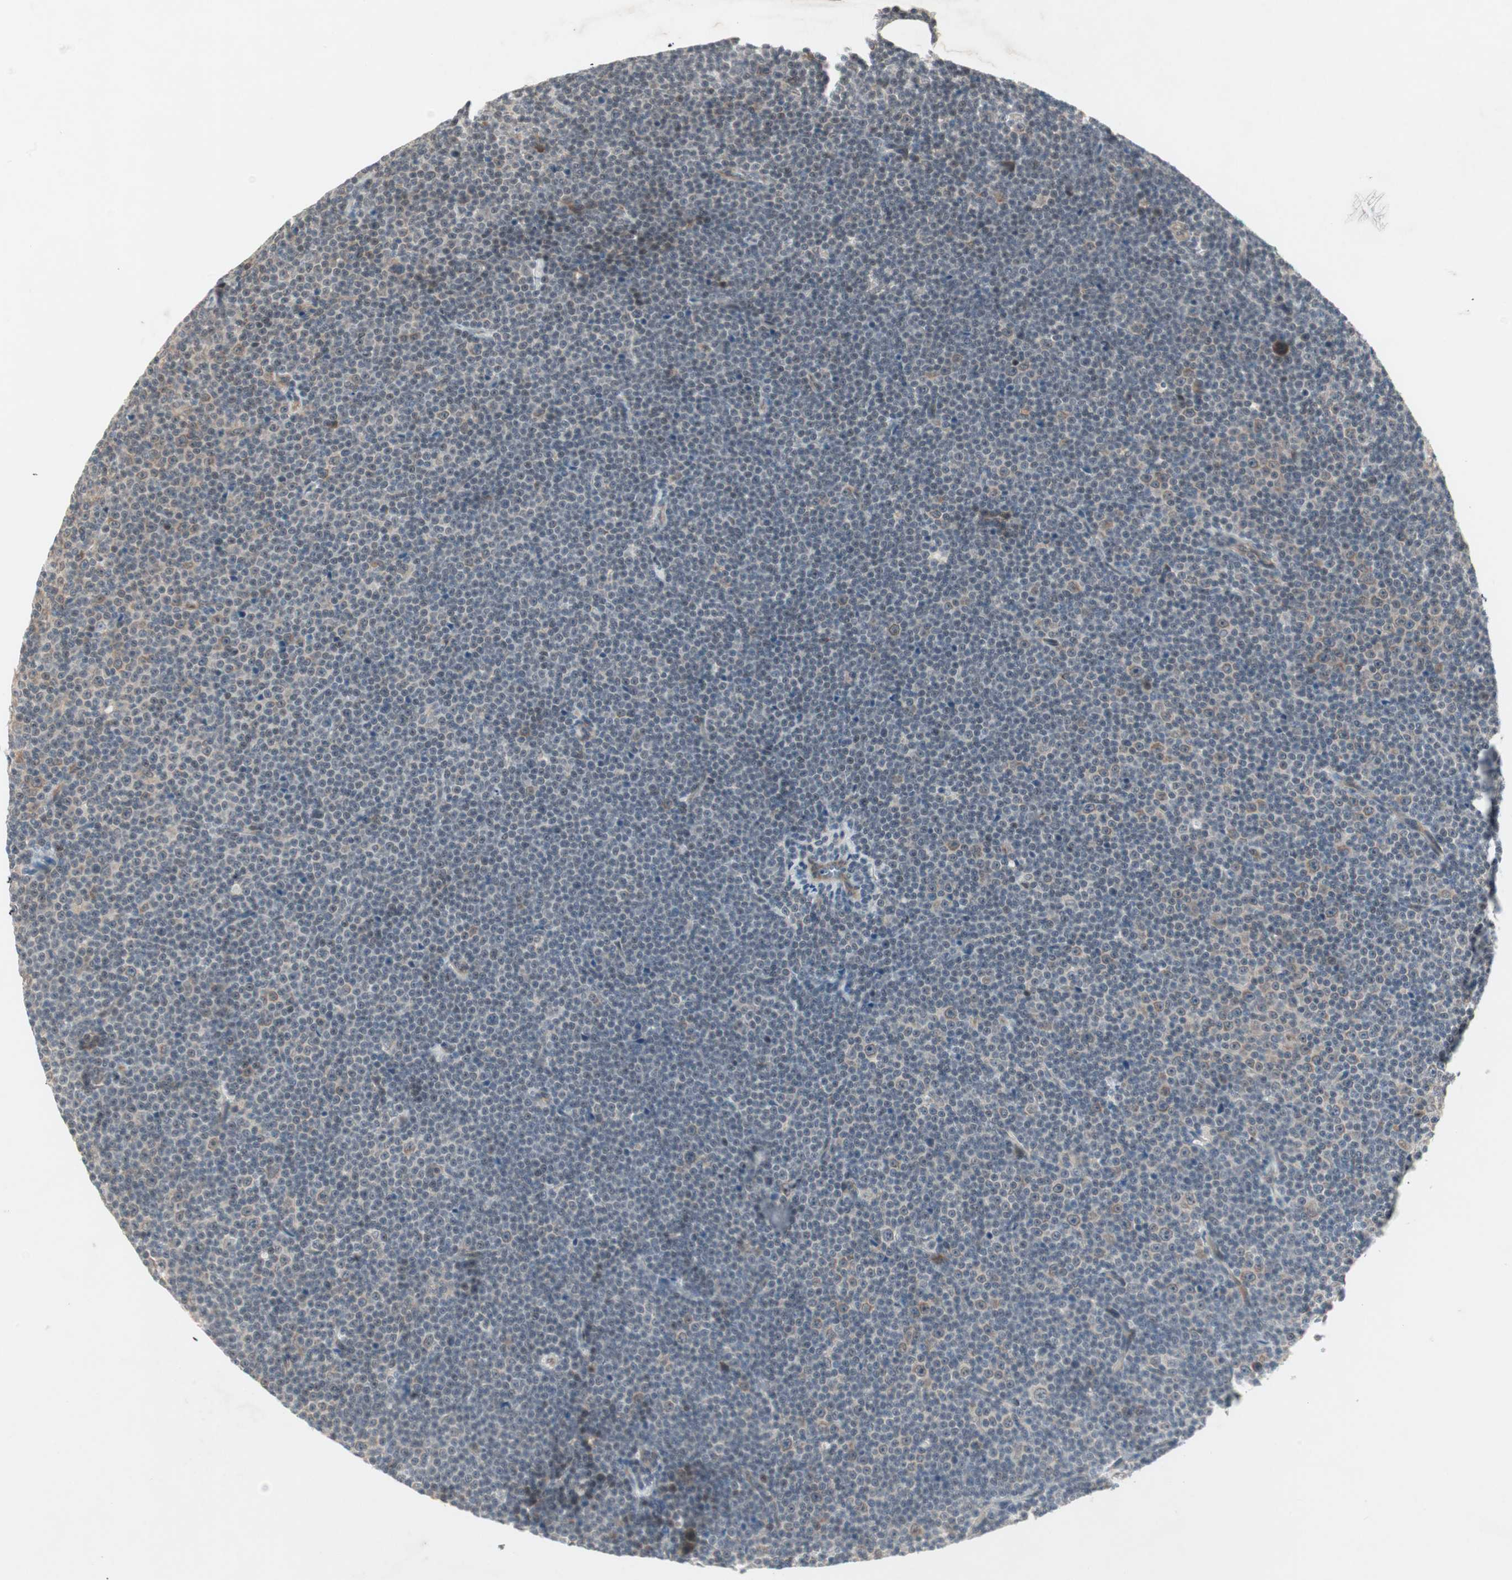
{"staining": {"intensity": "weak", "quantity": "25%-75%", "location": "cytoplasmic/membranous"}, "tissue": "lymphoma", "cell_type": "Tumor cells", "image_type": "cancer", "snomed": [{"axis": "morphology", "description": "Malignant lymphoma, non-Hodgkin's type, Low grade"}, {"axis": "topography", "description": "Lymph node"}], "caption": "A high-resolution photomicrograph shows immunohistochemistry (IHC) staining of lymphoma, which displays weak cytoplasmic/membranous staining in about 25%-75% of tumor cells.", "gene": "PGBD1", "patient": {"sex": "female", "age": 67}}